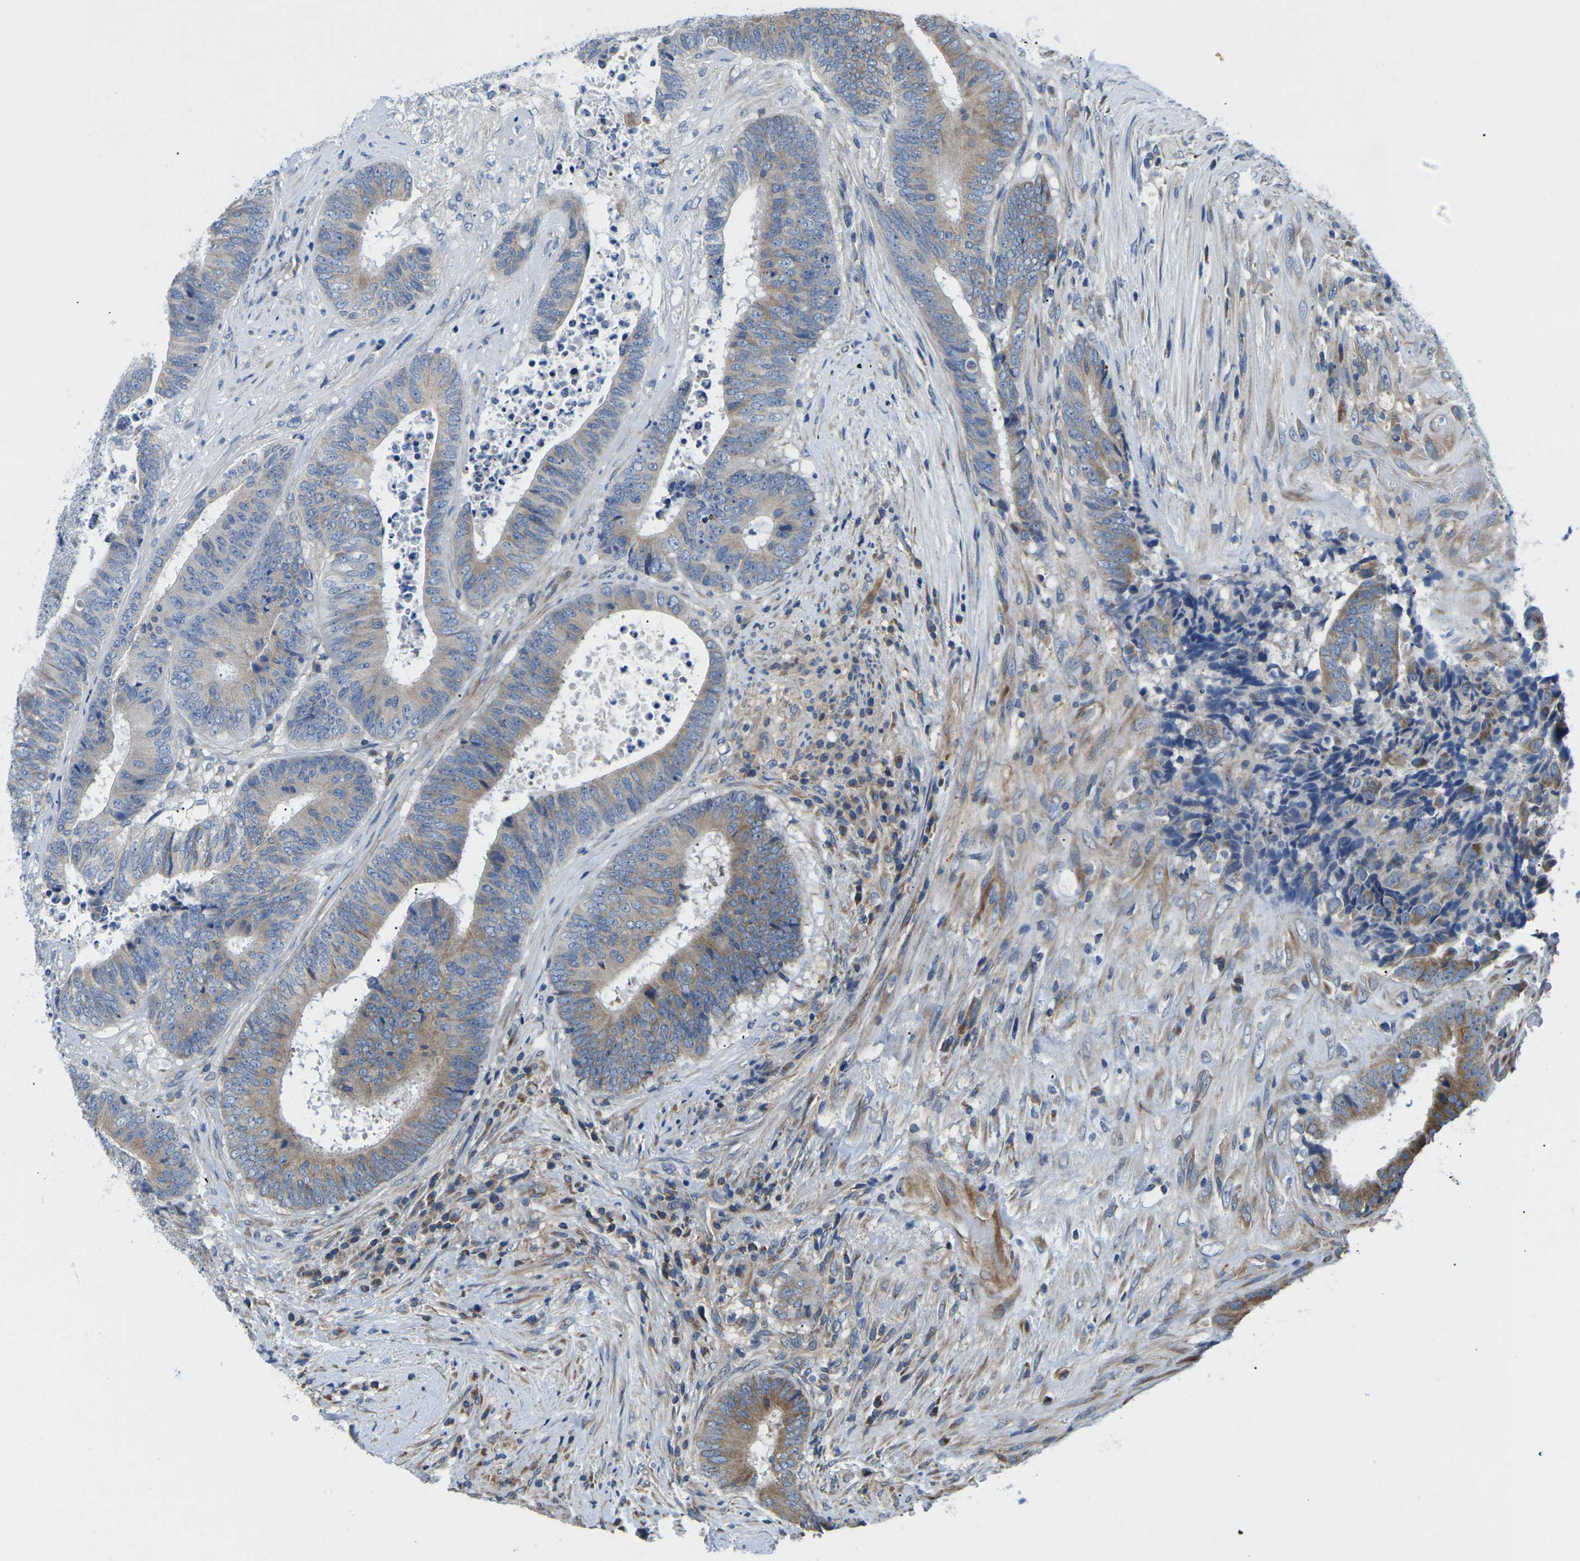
{"staining": {"intensity": "weak", "quantity": ">75%", "location": "cytoplasmic/membranous"}, "tissue": "colorectal cancer", "cell_type": "Tumor cells", "image_type": "cancer", "snomed": [{"axis": "morphology", "description": "Adenocarcinoma, NOS"}, {"axis": "topography", "description": "Rectum"}], "caption": "Colorectal cancer was stained to show a protein in brown. There is low levels of weak cytoplasmic/membranous staining in about >75% of tumor cells. Nuclei are stained in blue.", "gene": "TMEFF2", "patient": {"sex": "male", "age": 72}}